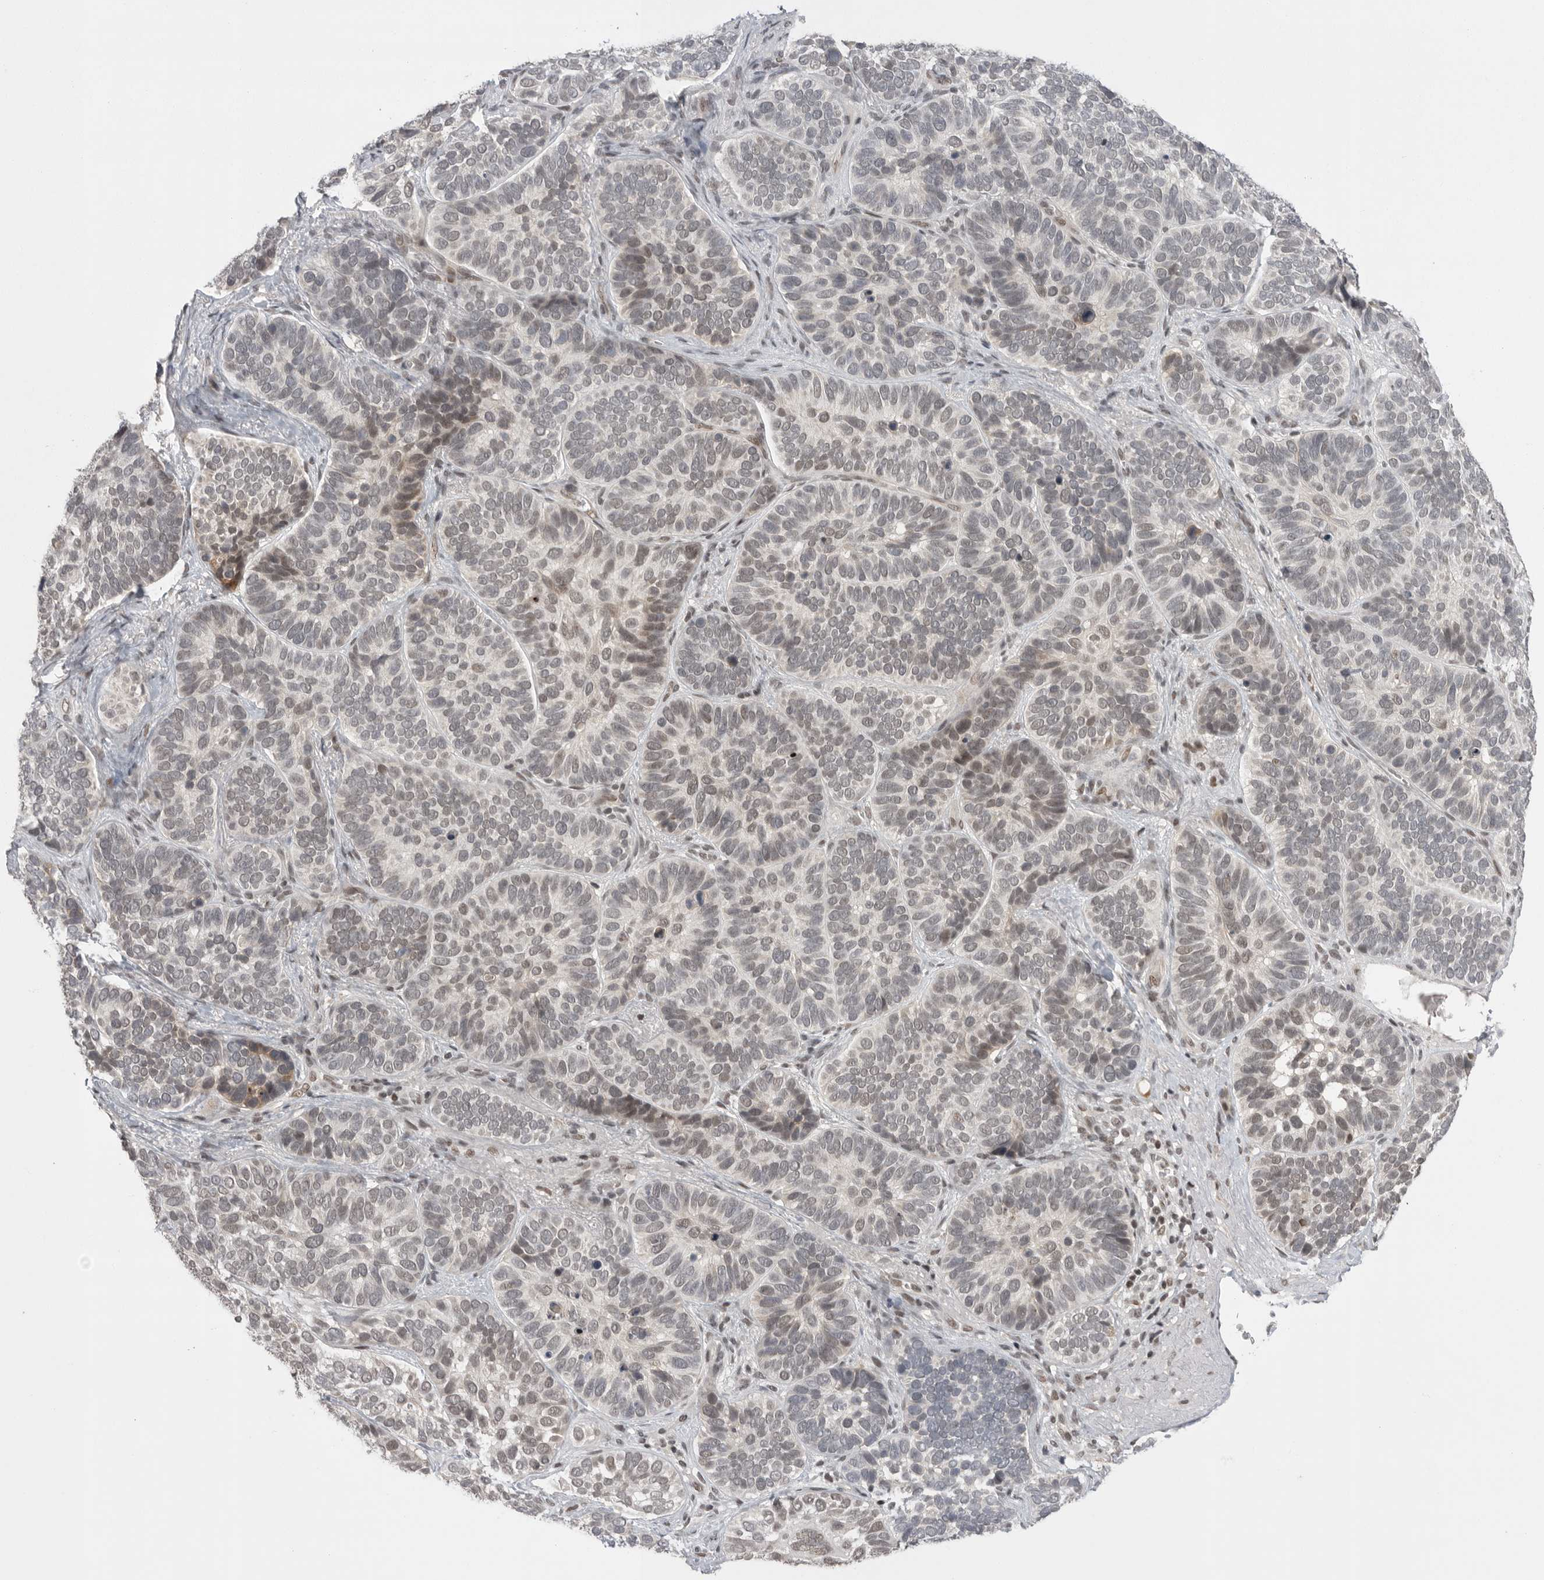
{"staining": {"intensity": "weak", "quantity": "<25%", "location": "nuclear"}, "tissue": "skin cancer", "cell_type": "Tumor cells", "image_type": "cancer", "snomed": [{"axis": "morphology", "description": "Basal cell carcinoma"}, {"axis": "topography", "description": "Skin"}], "caption": "Human skin cancer (basal cell carcinoma) stained for a protein using immunohistochemistry (IHC) exhibits no expression in tumor cells.", "gene": "POU5F1", "patient": {"sex": "male", "age": 62}}